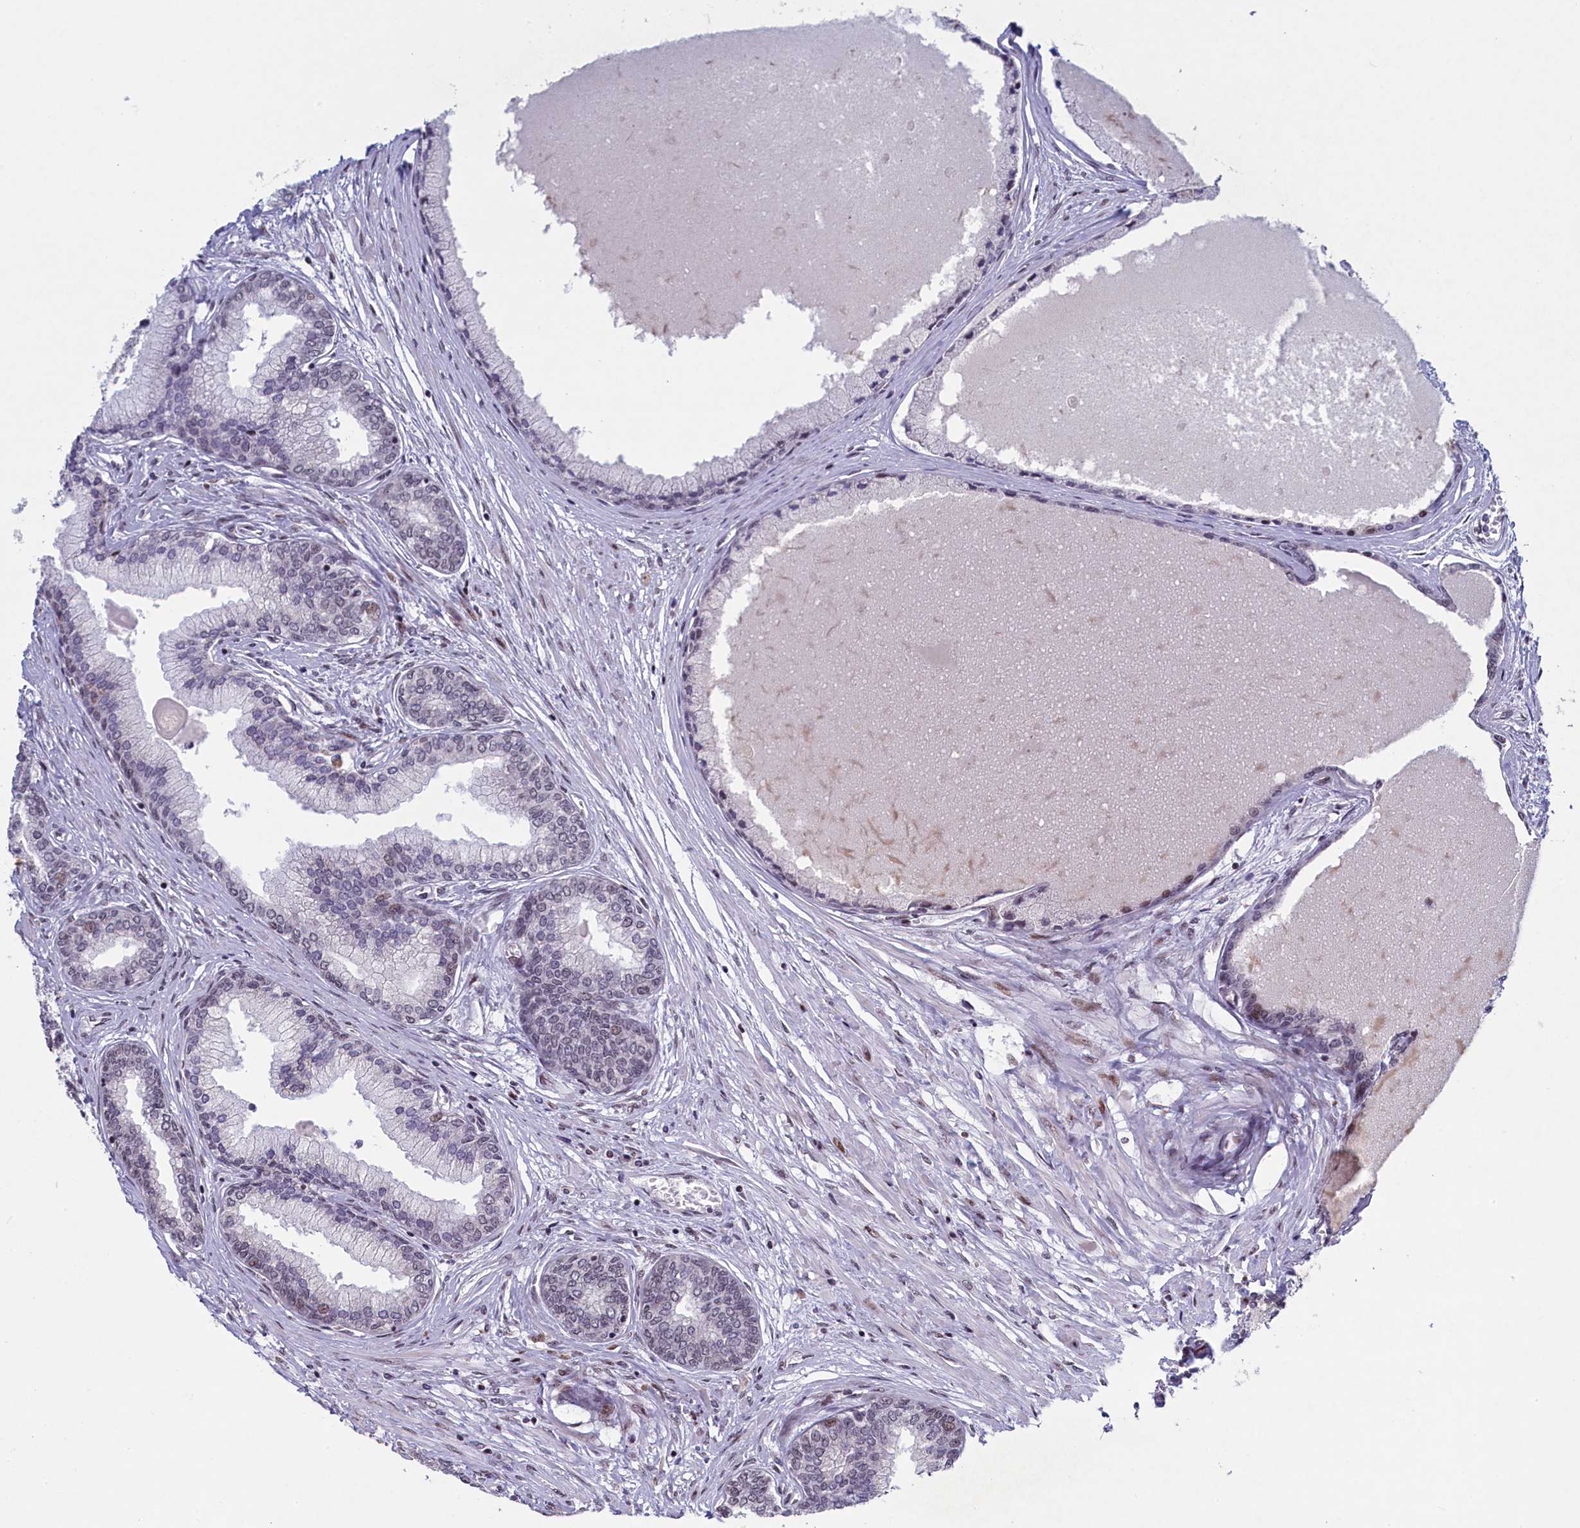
{"staining": {"intensity": "weak", "quantity": "<25%", "location": "nuclear"}, "tissue": "prostate cancer", "cell_type": "Tumor cells", "image_type": "cancer", "snomed": [{"axis": "morphology", "description": "Adenocarcinoma, High grade"}, {"axis": "topography", "description": "Prostate"}], "caption": "Protein analysis of prostate cancer exhibits no significant expression in tumor cells. (DAB IHC, high magnification).", "gene": "ATF7IP2", "patient": {"sex": "male", "age": 74}}